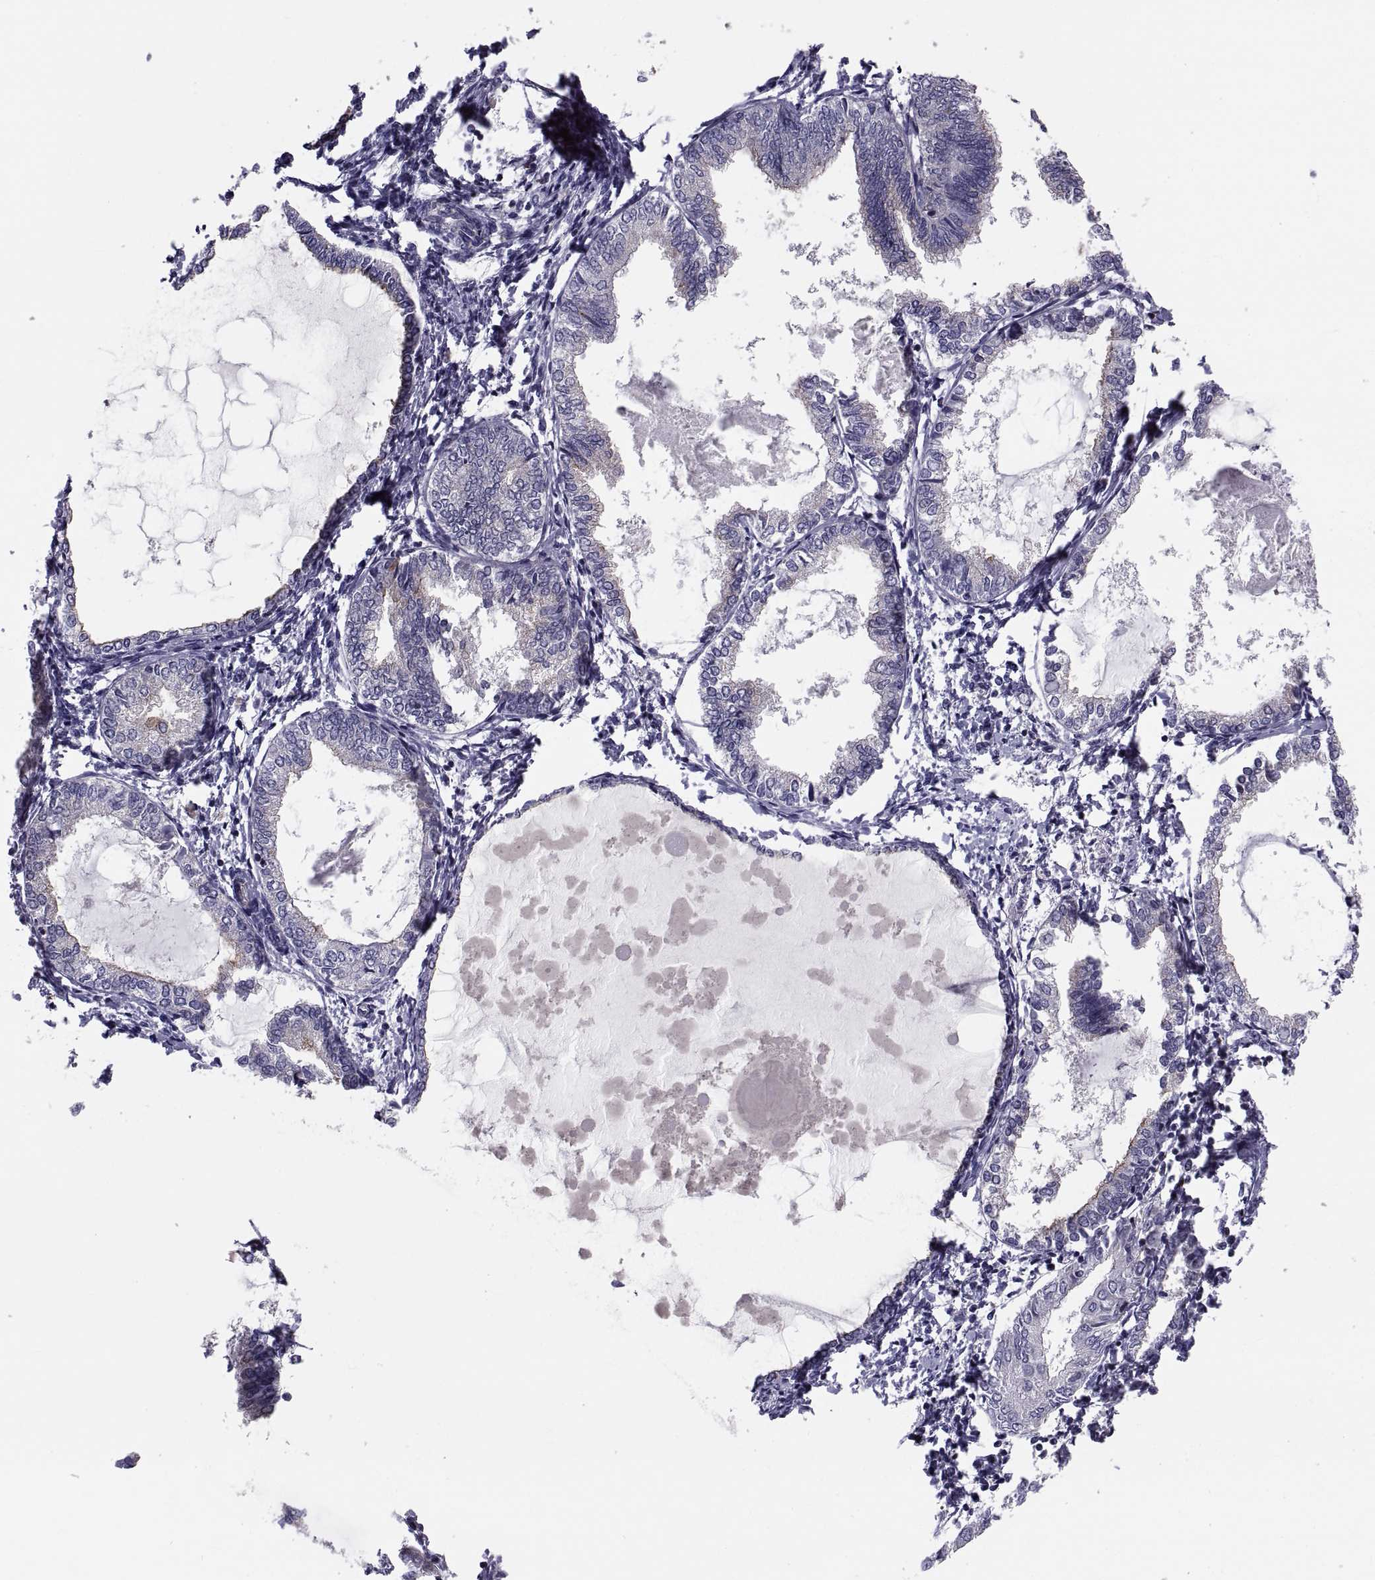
{"staining": {"intensity": "moderate", "quantity": "<25%", "location": "cytoplasmic/membranous"}, "tissue": "endometrial cancer", "cell_type": "Tumor cells", "image_type": "cancer", "snomed": [{"axis": "morphology", "description": "Adenocarcinoma, NOS"}, {"axis": "topography", "description": "Endometrium"}], "caption": "Immunohistochemical staining of adenocarcinoma (endometrial) reveals moderate cytoplasmic/membranous protein expression in approximately <25% of tumor cells. (brown staining indicates protein expression, while blue staining denotes nuclei).", "gene": "ANO1", "patient": {"sex": "female", "age": 68}}